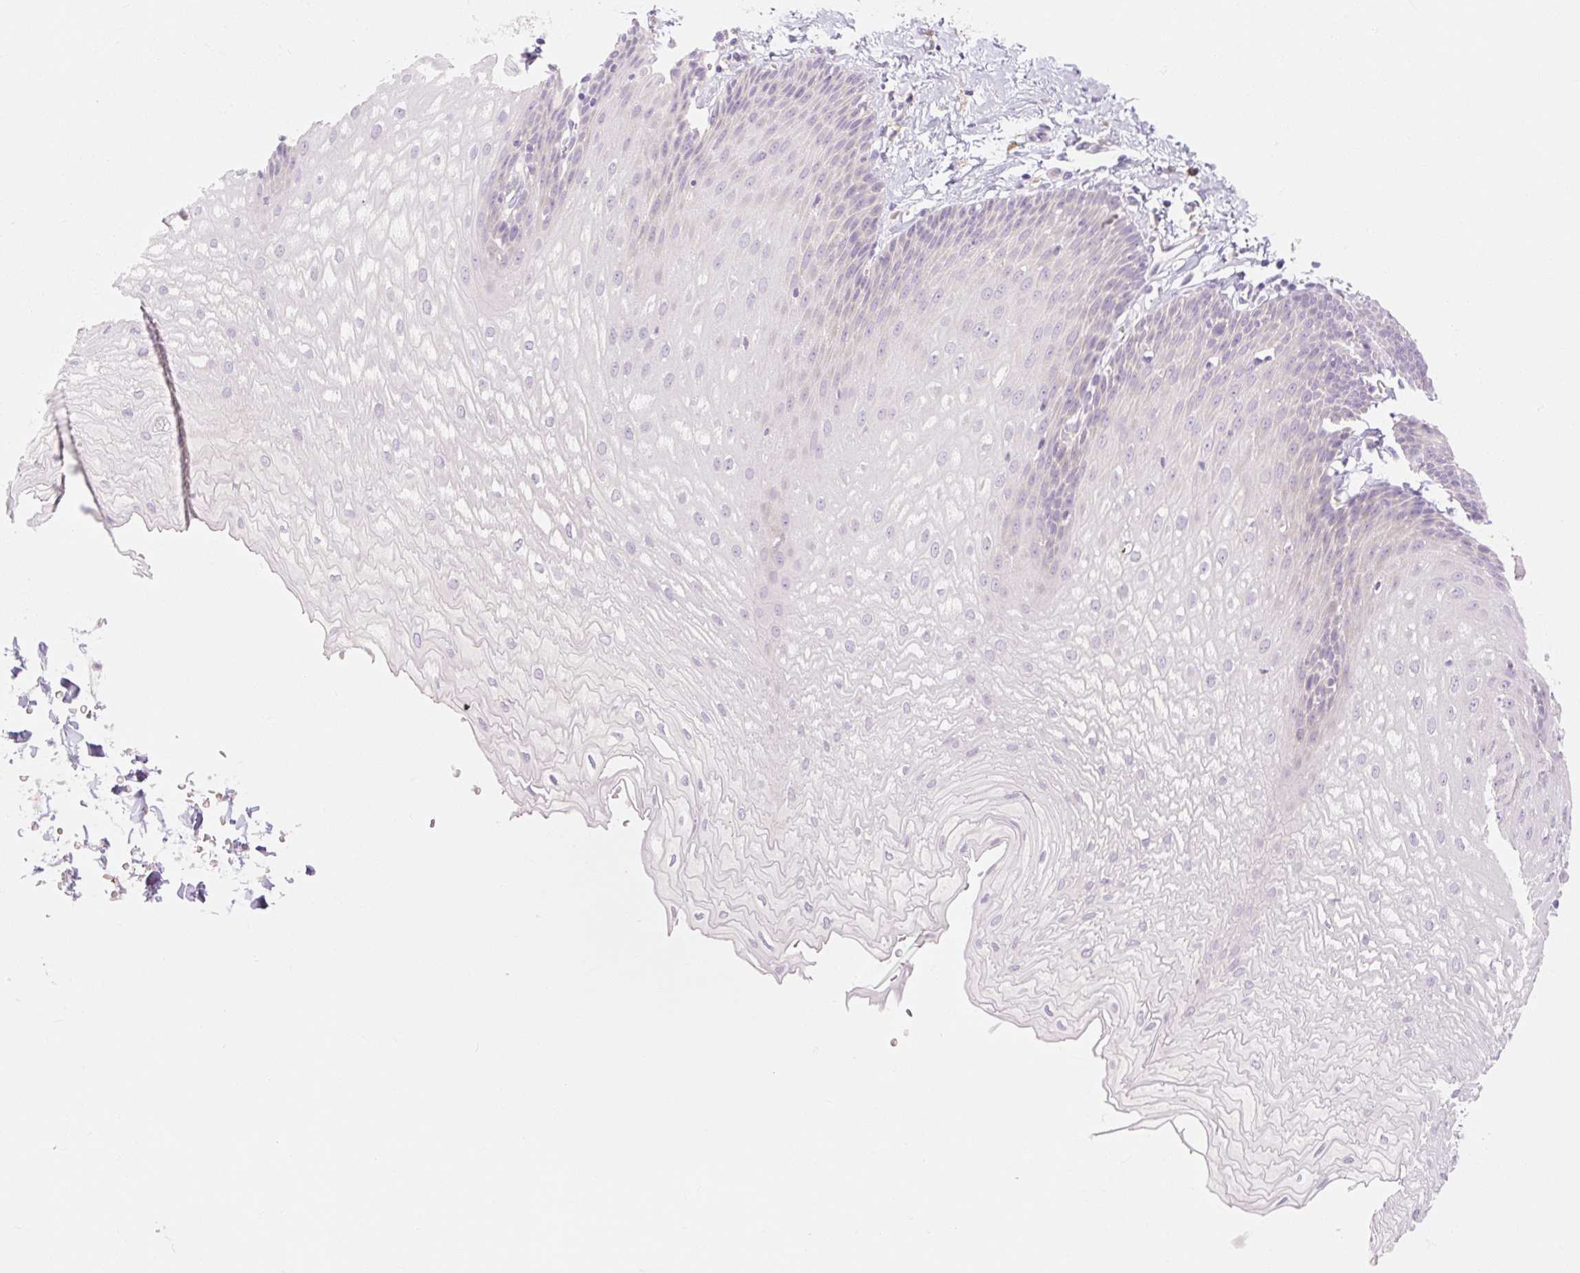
{"staining": {"intensity": "negative", "quantity": "none", "location": "none"}, "tissue": "esophagus", "cell_type": "Squamous epithelial cells", "image_type": "normal", "snomed": [{"axis": "morphology", "description": "Normal tissue, NOS"}, {"axis": "topography", "description": "Esophagus"}], "caption": "This is an immunohistochemistry image of unremarkable human esophagus. There is no staining in squamous epithelial cells.", "gene": "MYO1D", "patient": {"sex": "male", "age": 70}}